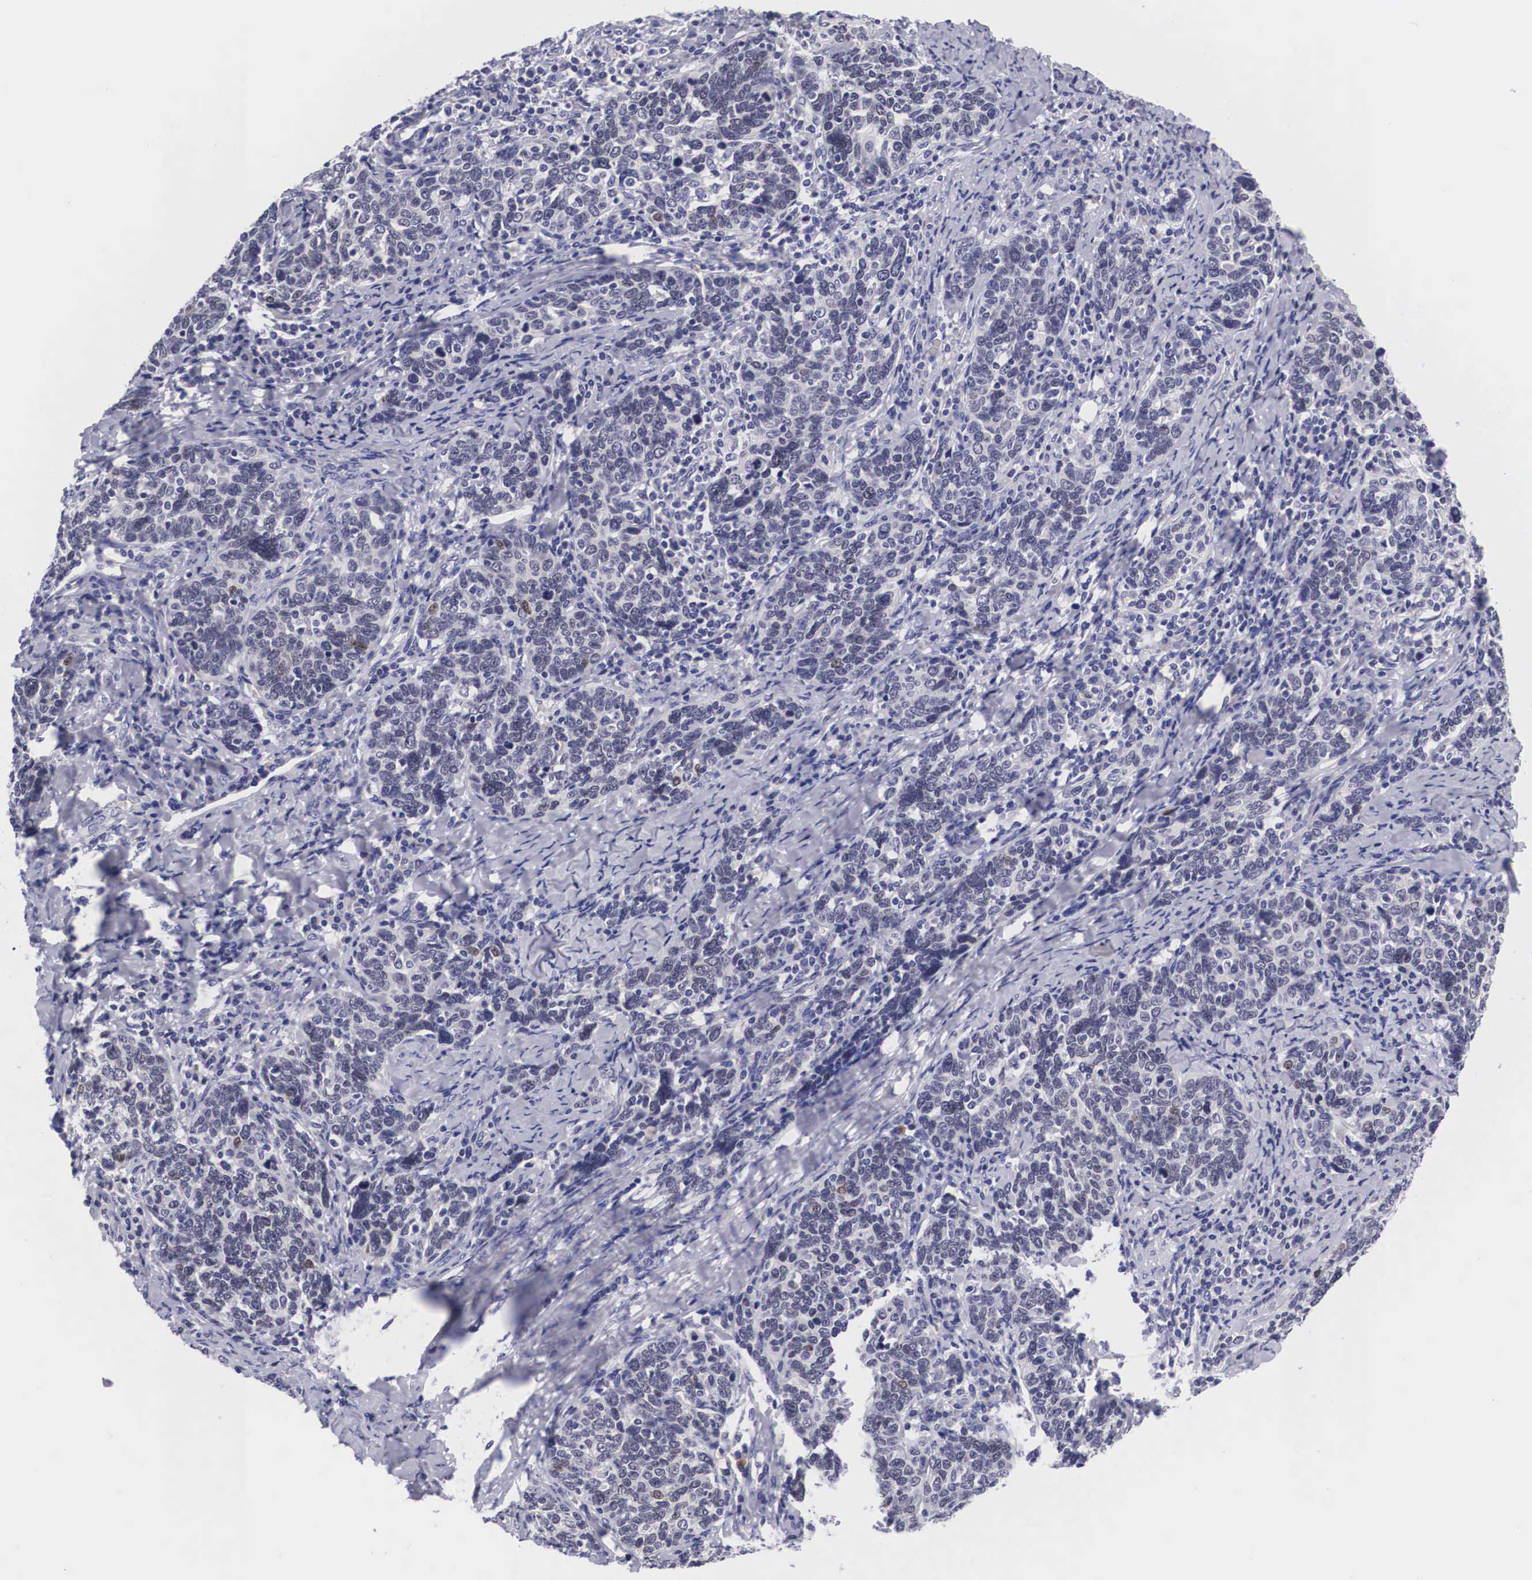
{"staining": {"intensity": "negative", "quantity": "none", "location": "none"}, "tissue": "cervical cancer", "cell_type": "Tumor cells", "image_type": "cancer", "snomed": [{"axis": "morphology", "description": "Squamous cell carcinoma, NOS"}, {"axis": "topography", "description": "Cervix"}], "caption": "Tumor cells are negative for brown protein staining in squamous cell carcinoma (cervical).", "gene": "SOX11", "patient": {"sex": "female", "age": 41}}